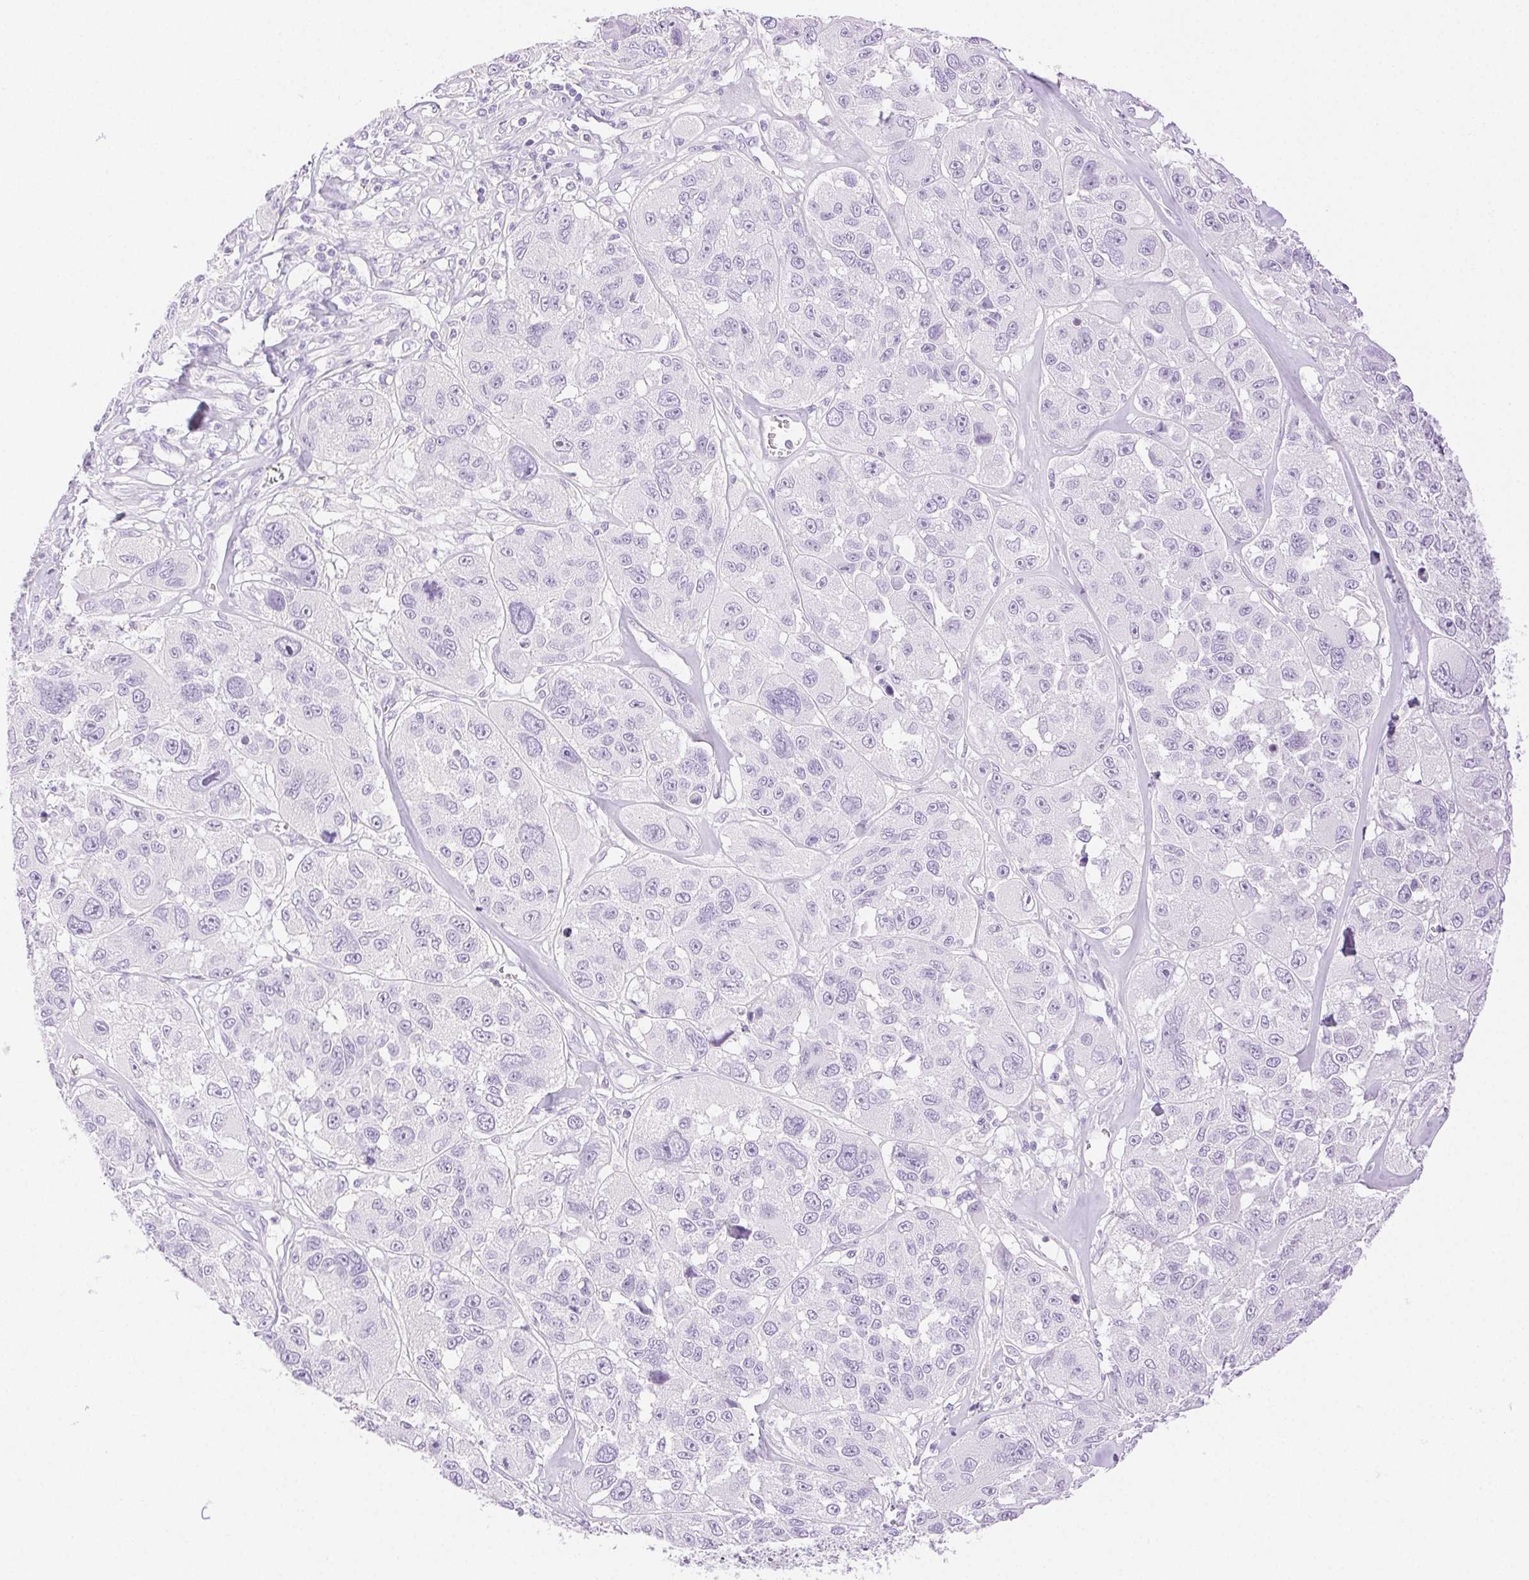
{"staining": {"intensity": "negative", "quantity": "none", "location": "none"}, "tissue": "melanoma", "cell_type": "Tumor cells", "image_type": "cancer", "snomed": [{"axis": "morphology", "description": "Malignant melanoma, NOS"}, {"axis": "topography", "description": "Skin"}], "caption": "High magnification brightfield microscopy of melanoma stained with DAB (brown) and counterstained with hematoxylin (blue): tumor cells show no significant staining.", "gene": "SPACA4", "patient": {"sex": "female", "age": 66}}